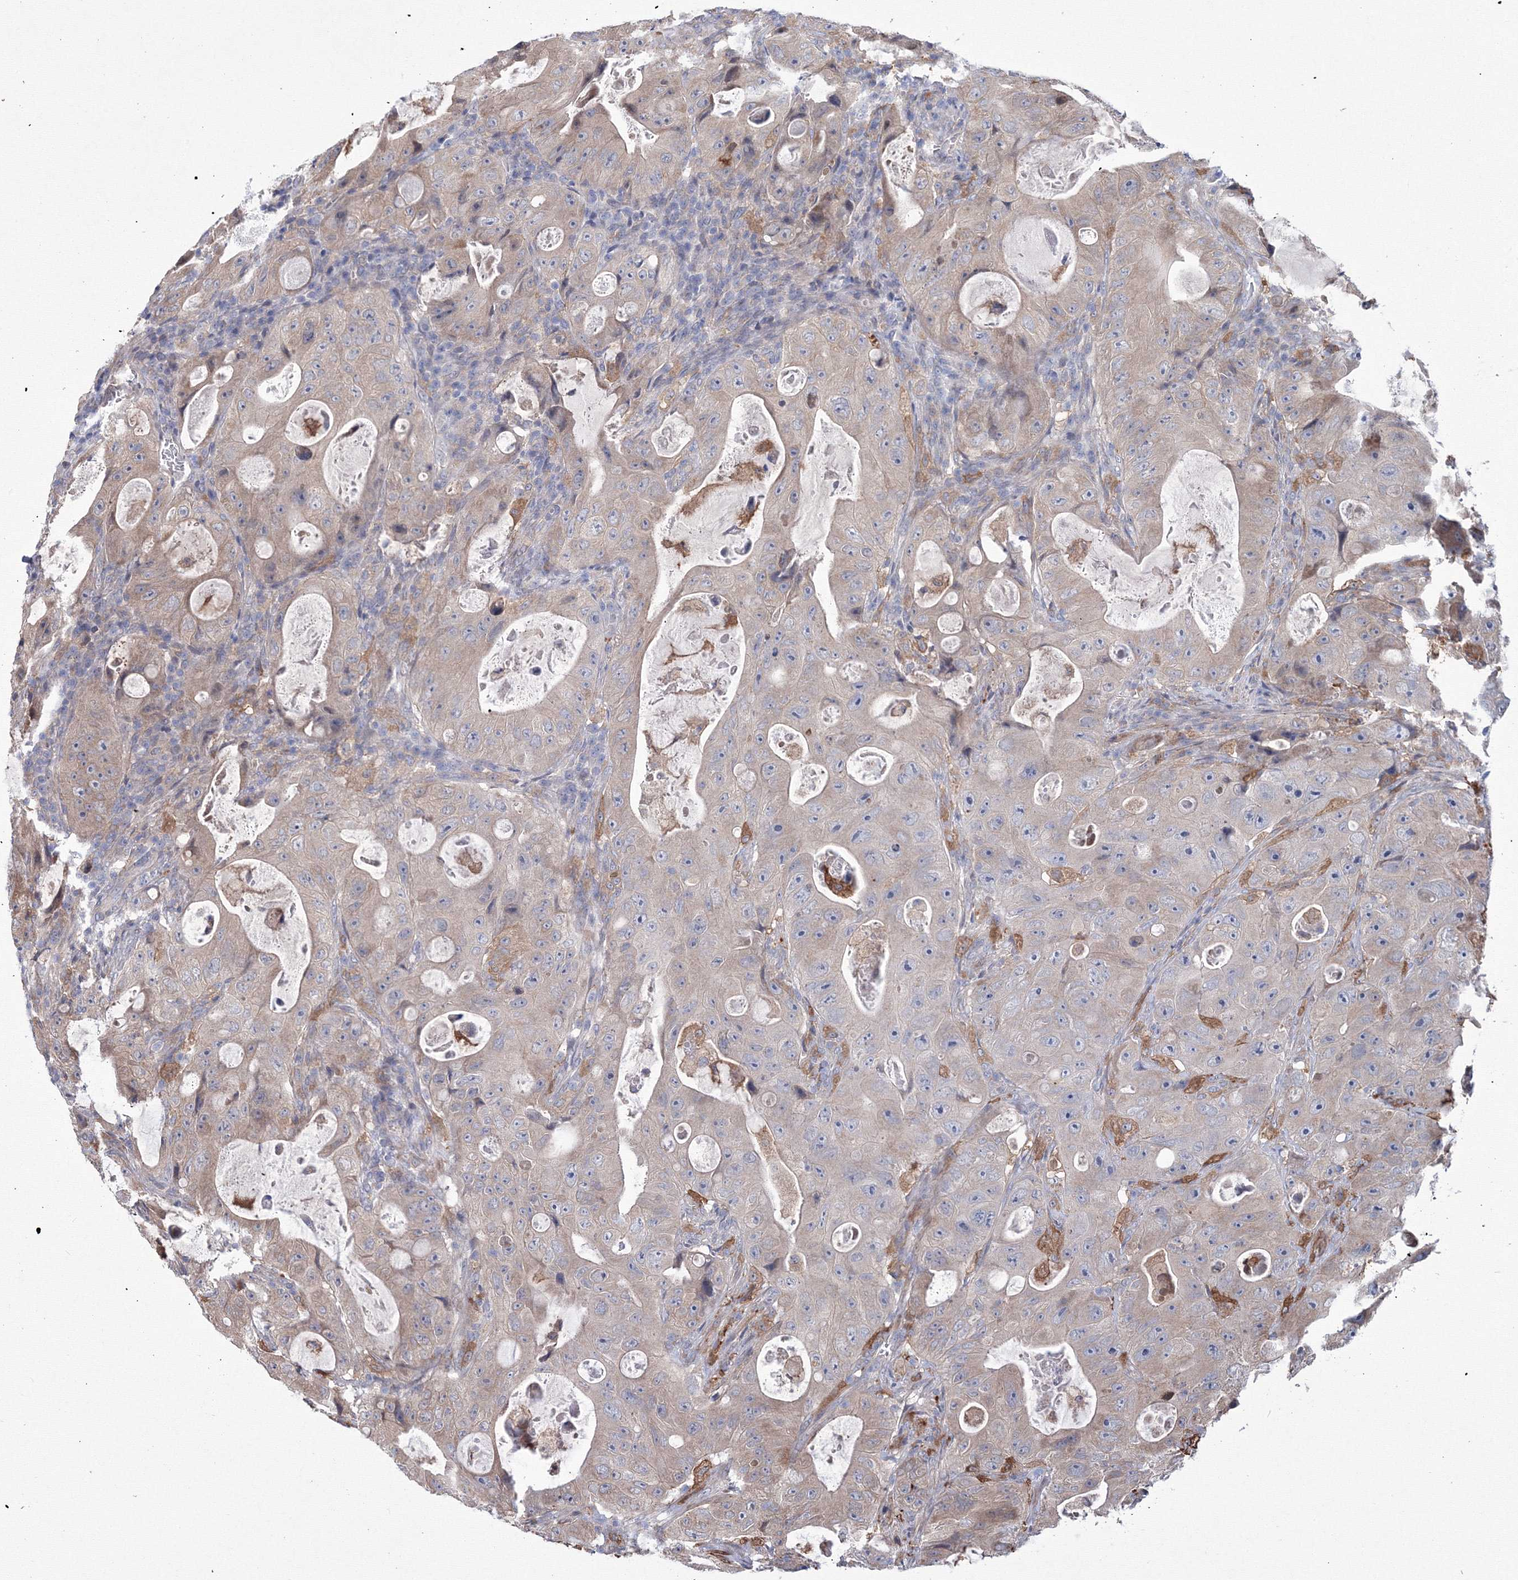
{"staining": {"intensity": "weak", "quantity": "<25%", "location": "cytoplasmic/membranous"}, "tissue": "colorectal cancer", "cell_type": "Tumor cells", "image_type": "cancer", "snomed": [{"axis": "morphology", "description": "Adenocarcinoma, NOS"}, {"axis": "topography", "description": "Colon"}], "caption": "High magnification brightfield microscopy of adenocarcinoma (colorectal) stained with DAB (brown) and counterstained with hematoxylin (blue): tumor cells show no significant positivity.", "gene": "RANBP3L", "patient": {"sex": "female", "age": 46}}